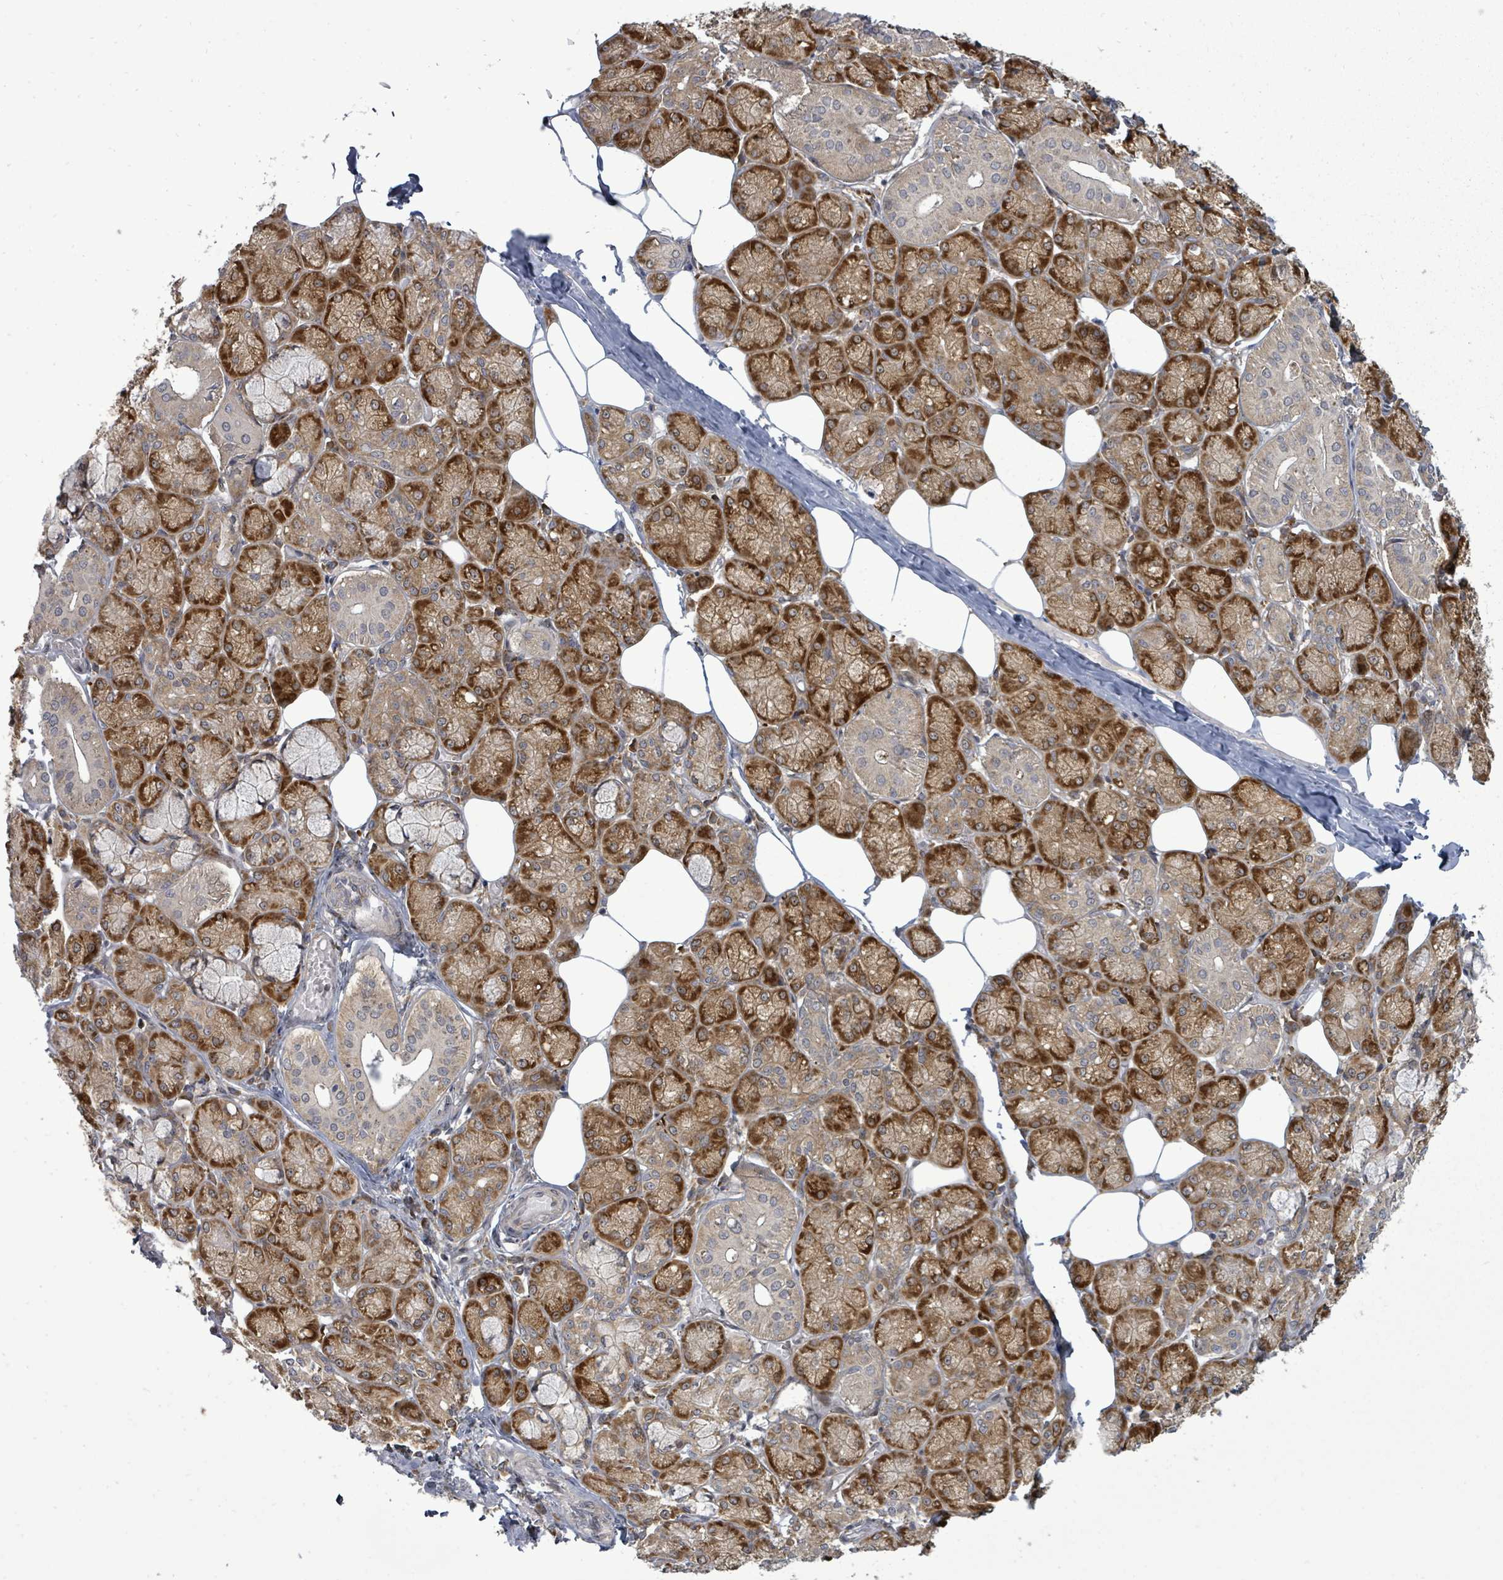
{"staining": {"intensity": "strong", "quantity": ">75%", "location": "cytoplasmic/membranous"}, "tissue": "salivary gland", "cell_type": "Glandular cells", "image_type": "normal", "snomed": [{"axis": "morphology", "description": "Normal tissue, NOS"}, {"axis": "topography", "description": "Salivary gland"}], "caption": "Approximately >75% of glandular cells in benign salivary gland display strong cytoplasmic/membranous protein staining as visualized by brown immunohistochemical staining.", "gene": "EIF3CL", "patient": {"sex": "male", "age": 74}}